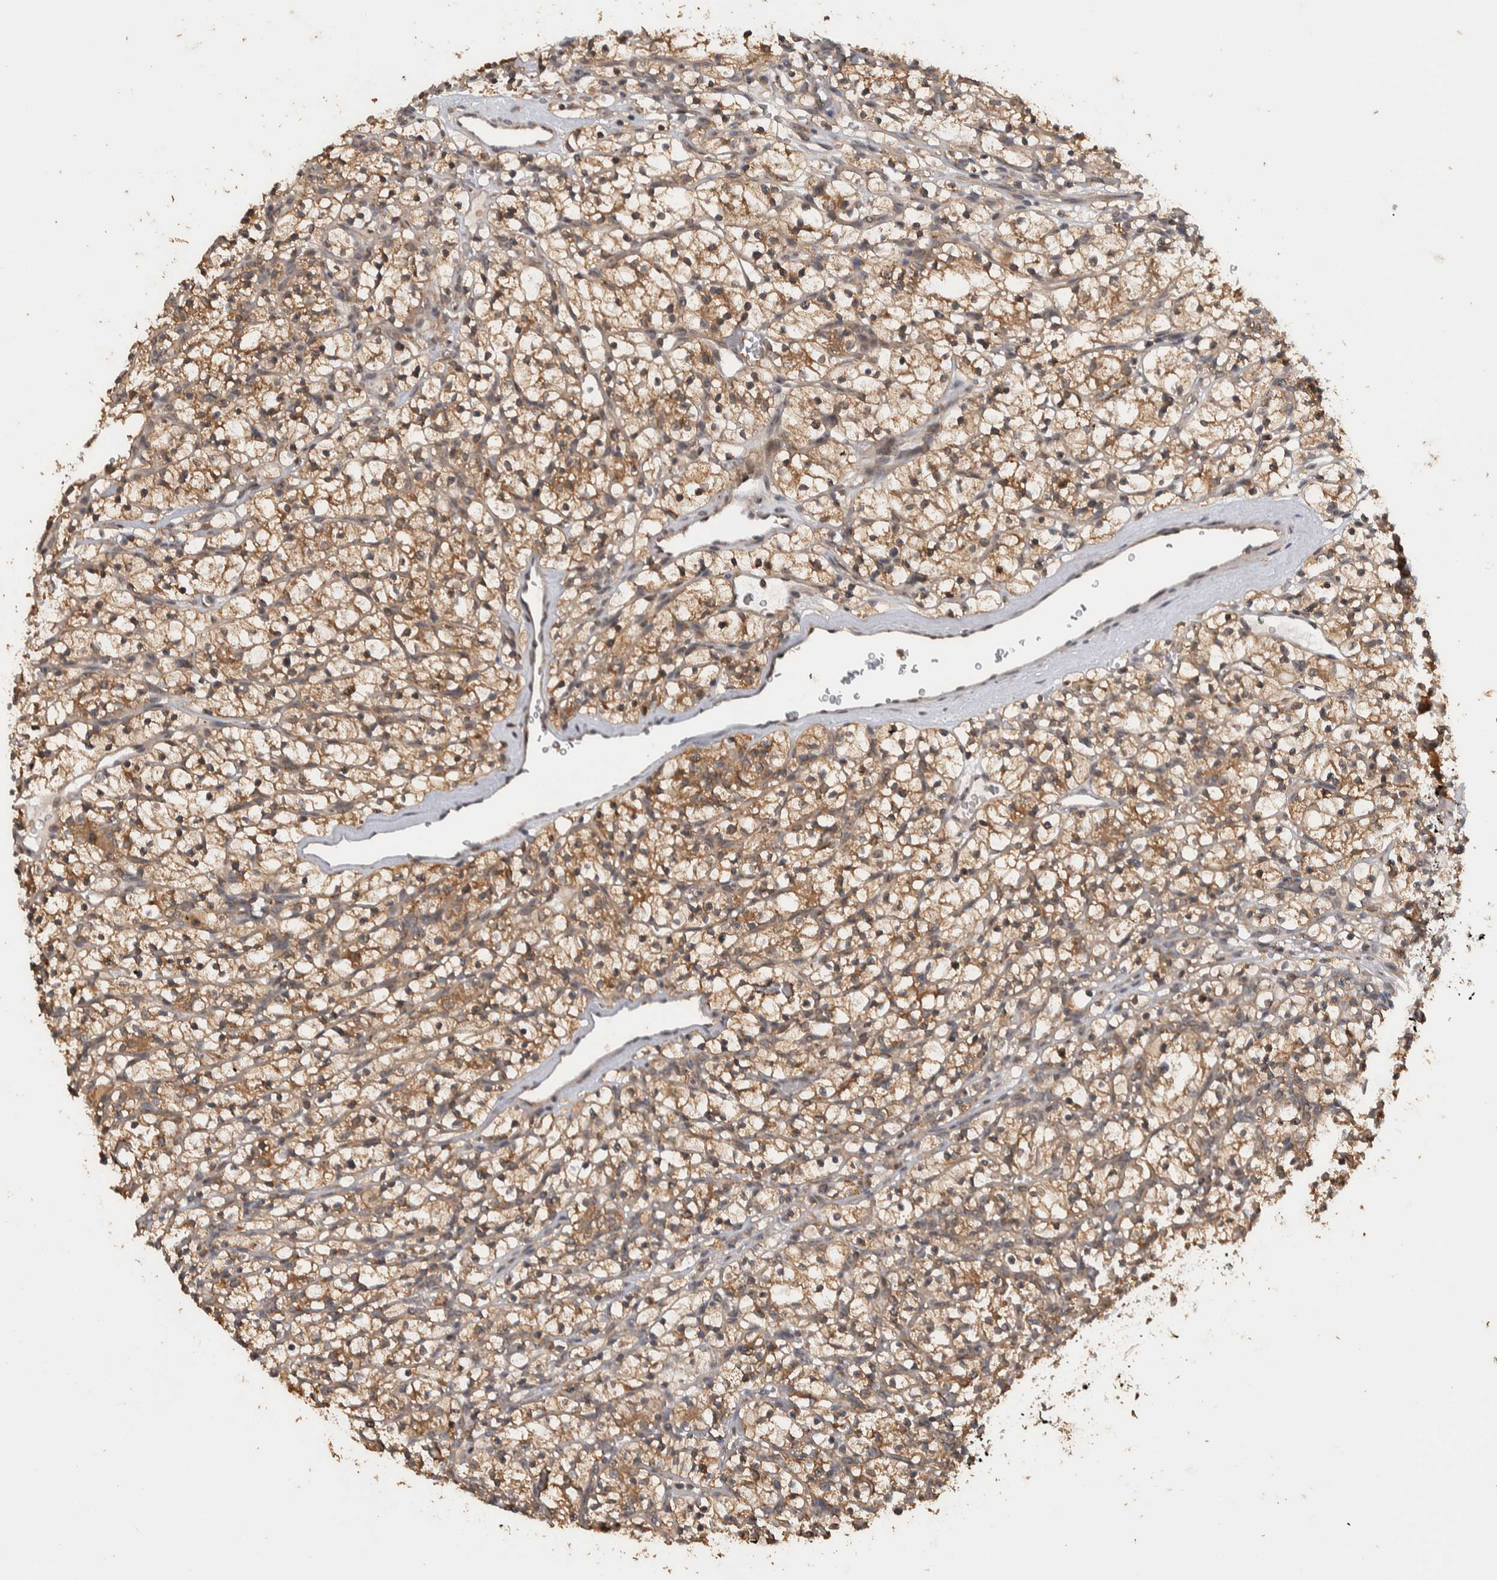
{"staining": {"intensity": "moderate", "quantity": ">75%", "location": "cytoplasmic/membranous"}, "tissue": "renal cancer", "cell_type": "Tumor cells", "image_type": "cancer", "snomed": [{"axis": "morphology", "description": "Adenocarcinoma, NOS"}, {"axis": "topography", "description": "Kidney"}], "caption": "The photomicrograph shows staining of renal adenocarcinoma, revealing moderate cytoplasmic/membranous protein staining (brown color) within tumor cells.", "gene": "DVL2", "patient": {"sex": "female", "age": 57}}